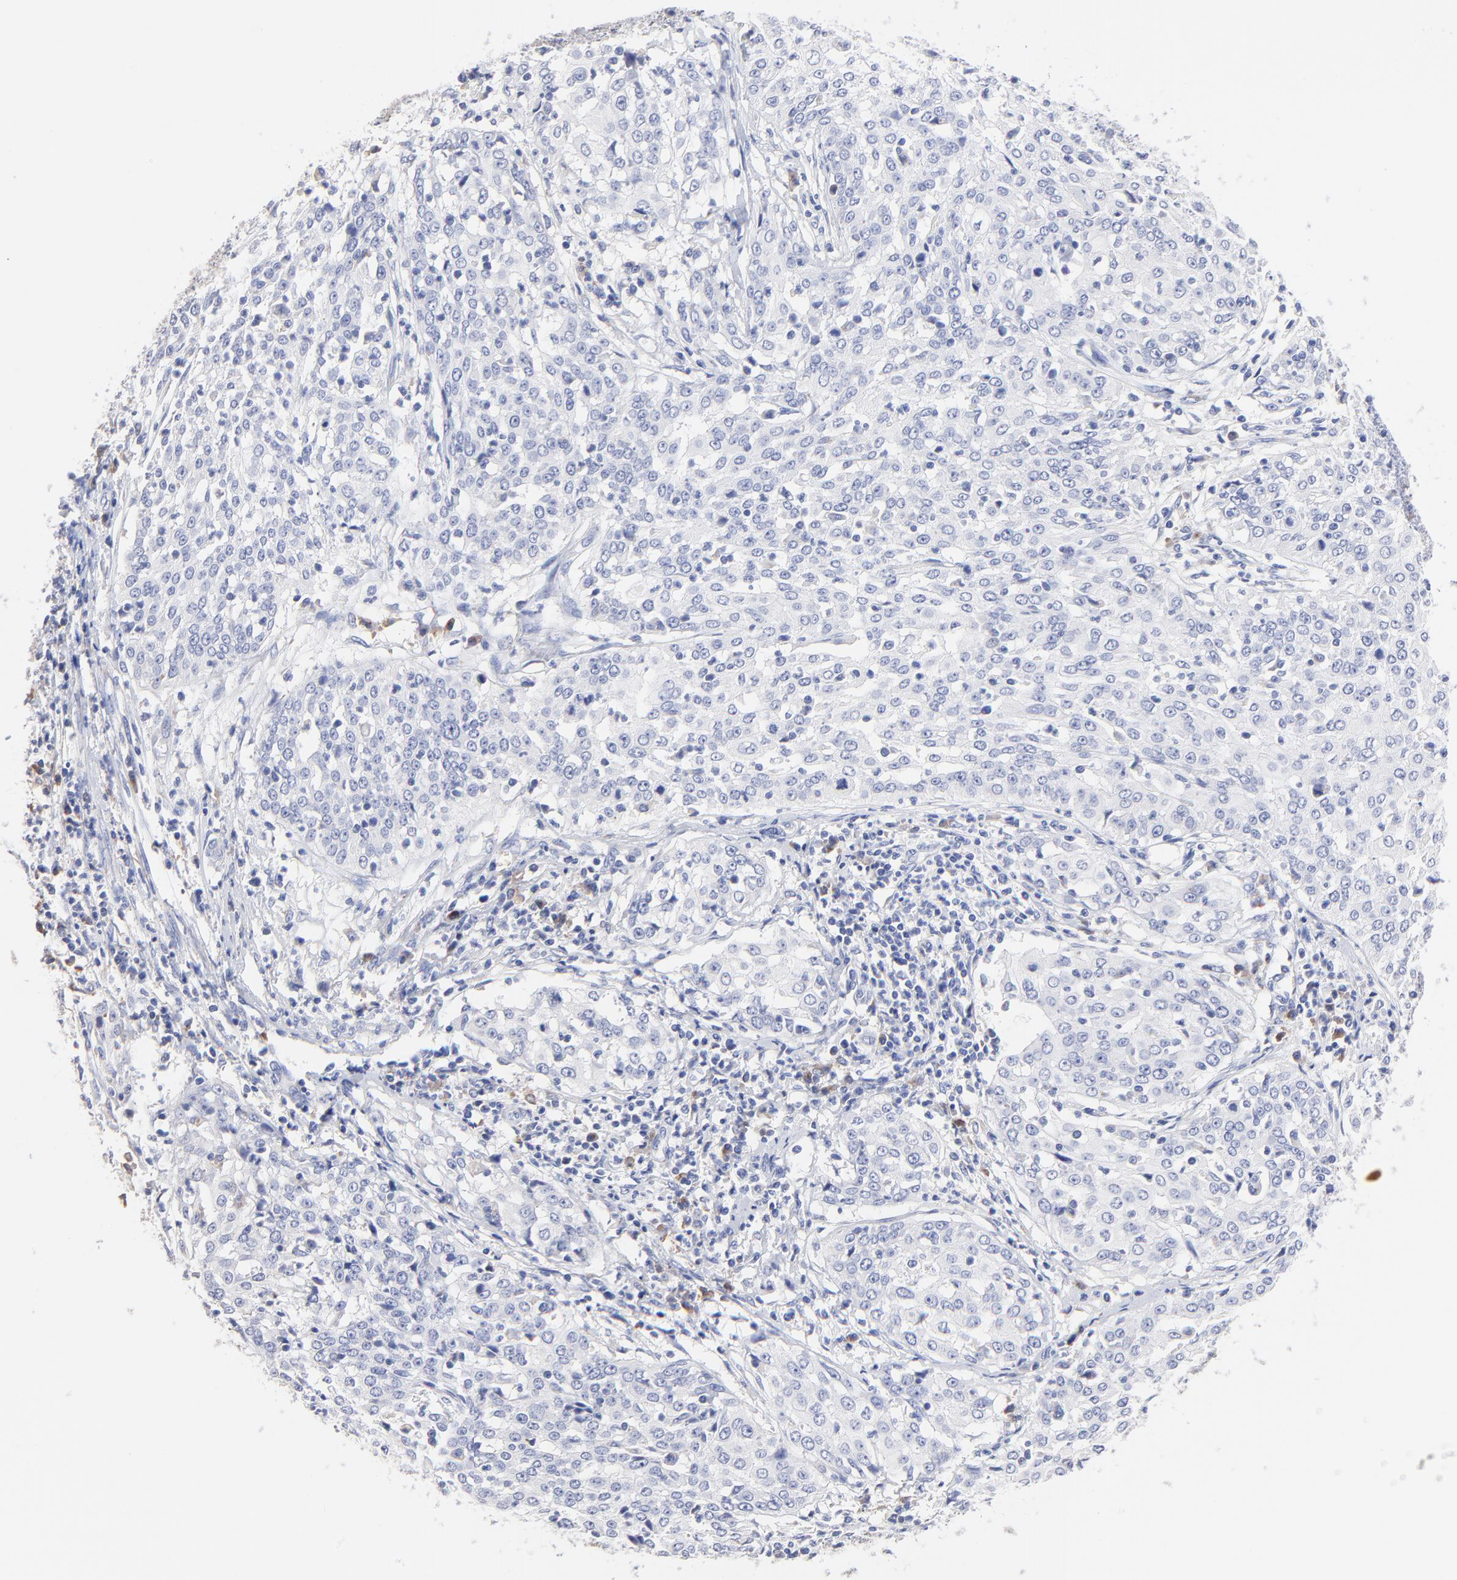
{"staining": {"intensity": "negative", "quantity": "none", "location": "none"}, "tissue": "cervical cancer", "cell_type": "Tumor cells", "image_type": "cancer", "snomed": [{"axis": "morphology", "description": "Squamous cell carcinoma, NOS"}, {"axis": "topography", "description": "Cervix"}], "caption": "Immunohistochemical staining of human cervical cancer exhibits no significant expression in tumor cells. (DAB (3,3'-diaminobenzidine) immunohistochemistry (IHC) with hematoxylin counter stain).", "gene": "LAX1", "patient": {"sex": "female", "age": 39}}